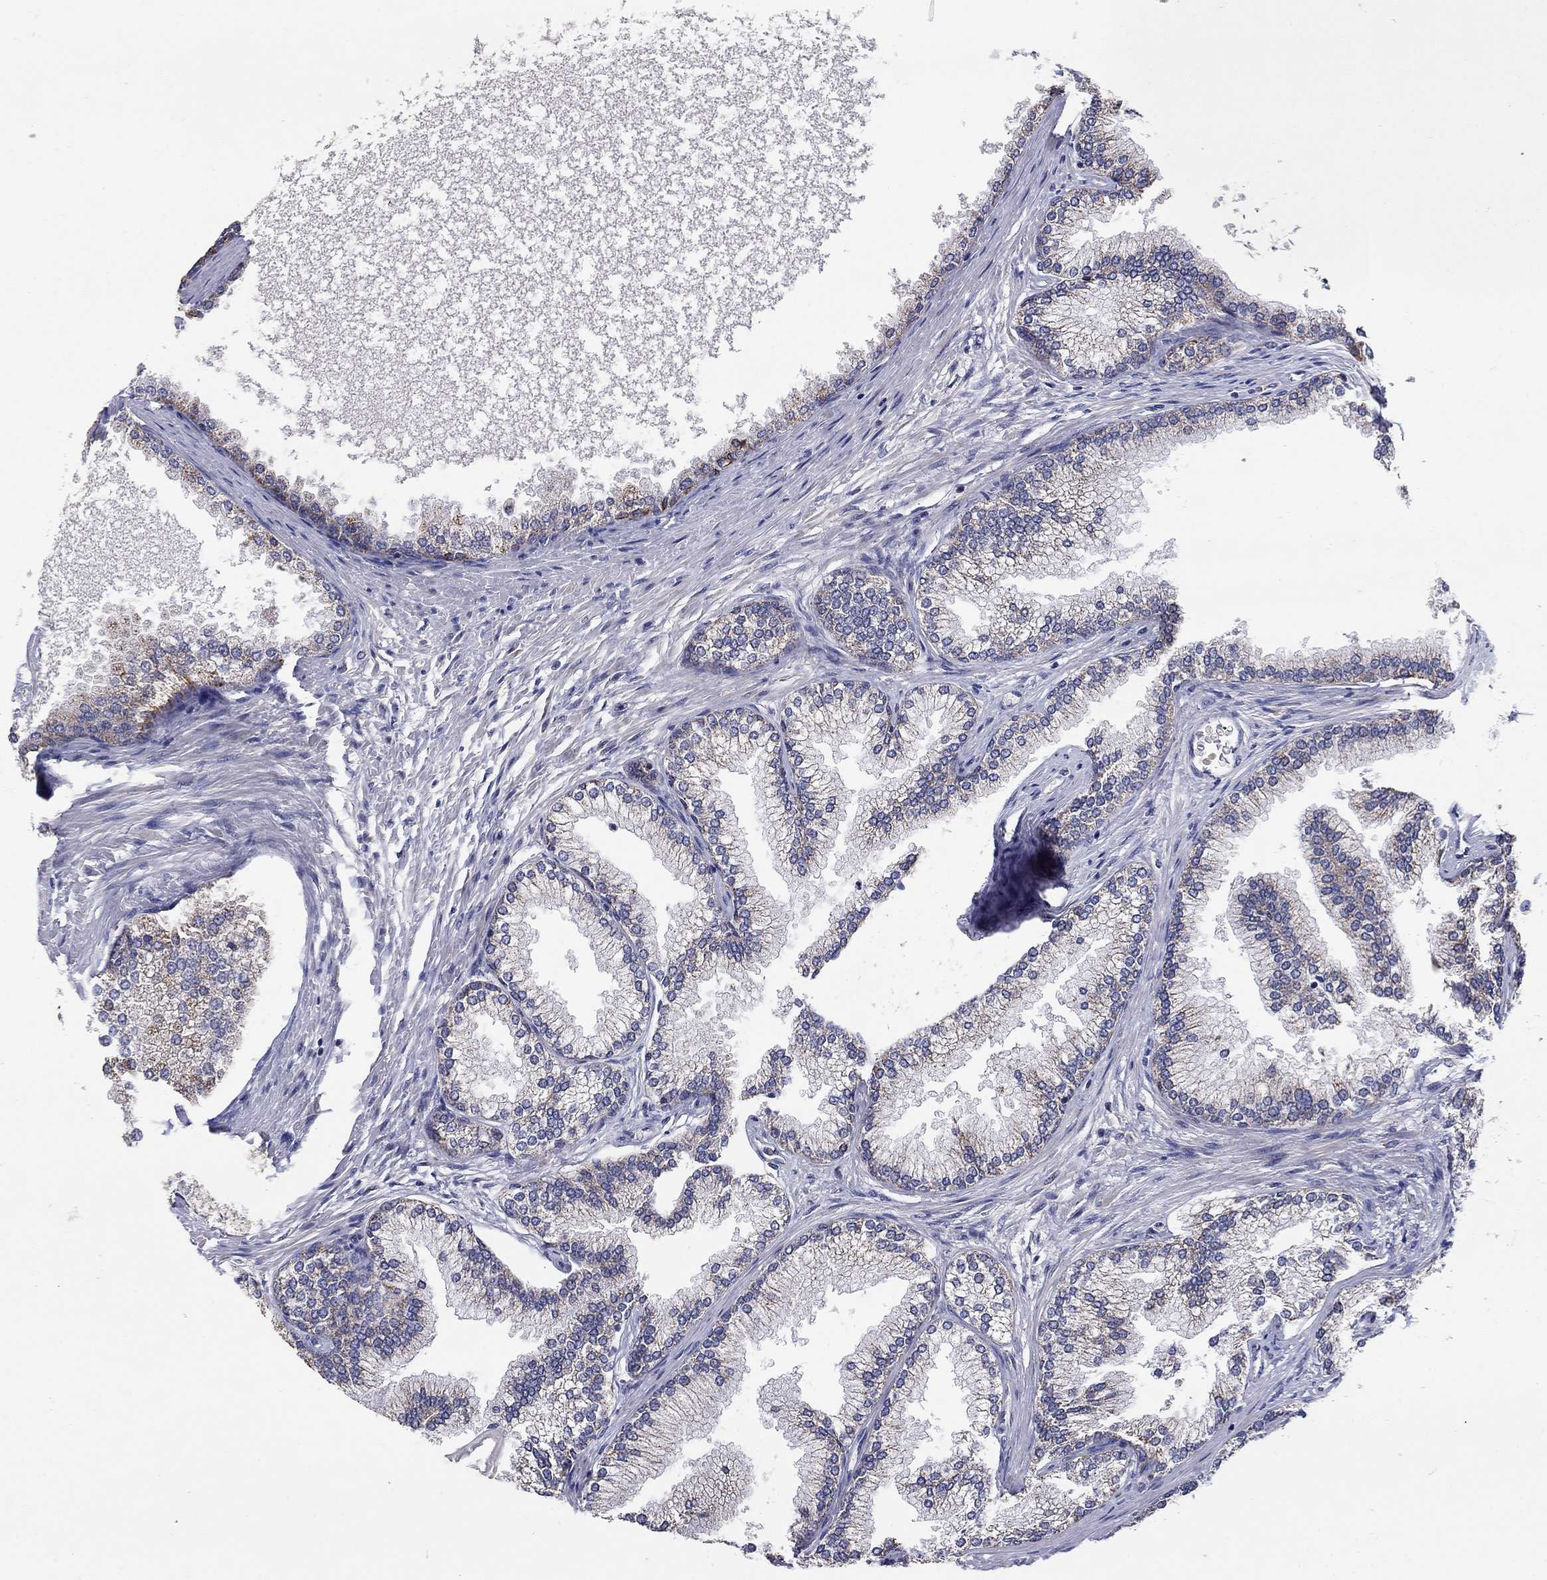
{"staining": {"intensity": "moderate", "quantity": ">75%", "location": "cytoplasmic/membranous"}, "tissue": "prostate", "cell_type": "Glandular cells", "image_type": "normal", "snomed": [{"axis": "morphology", "description": "Normal tissue, NOS"}, {"axis": "topography", "description": "Prostate"}], "caption": "Unremarkable prostate was stained to show a protein in brown. There is medium levels of moderate cytoplasmic/membranous expression in about >75% of glandular cells. The staining is performed using DAB brown chromogen to label protein expression. The nuclei are counter-stained blue using hematoxylin.", "gene": "HPS5", "patient": {"sex": "male", "age": 72}}